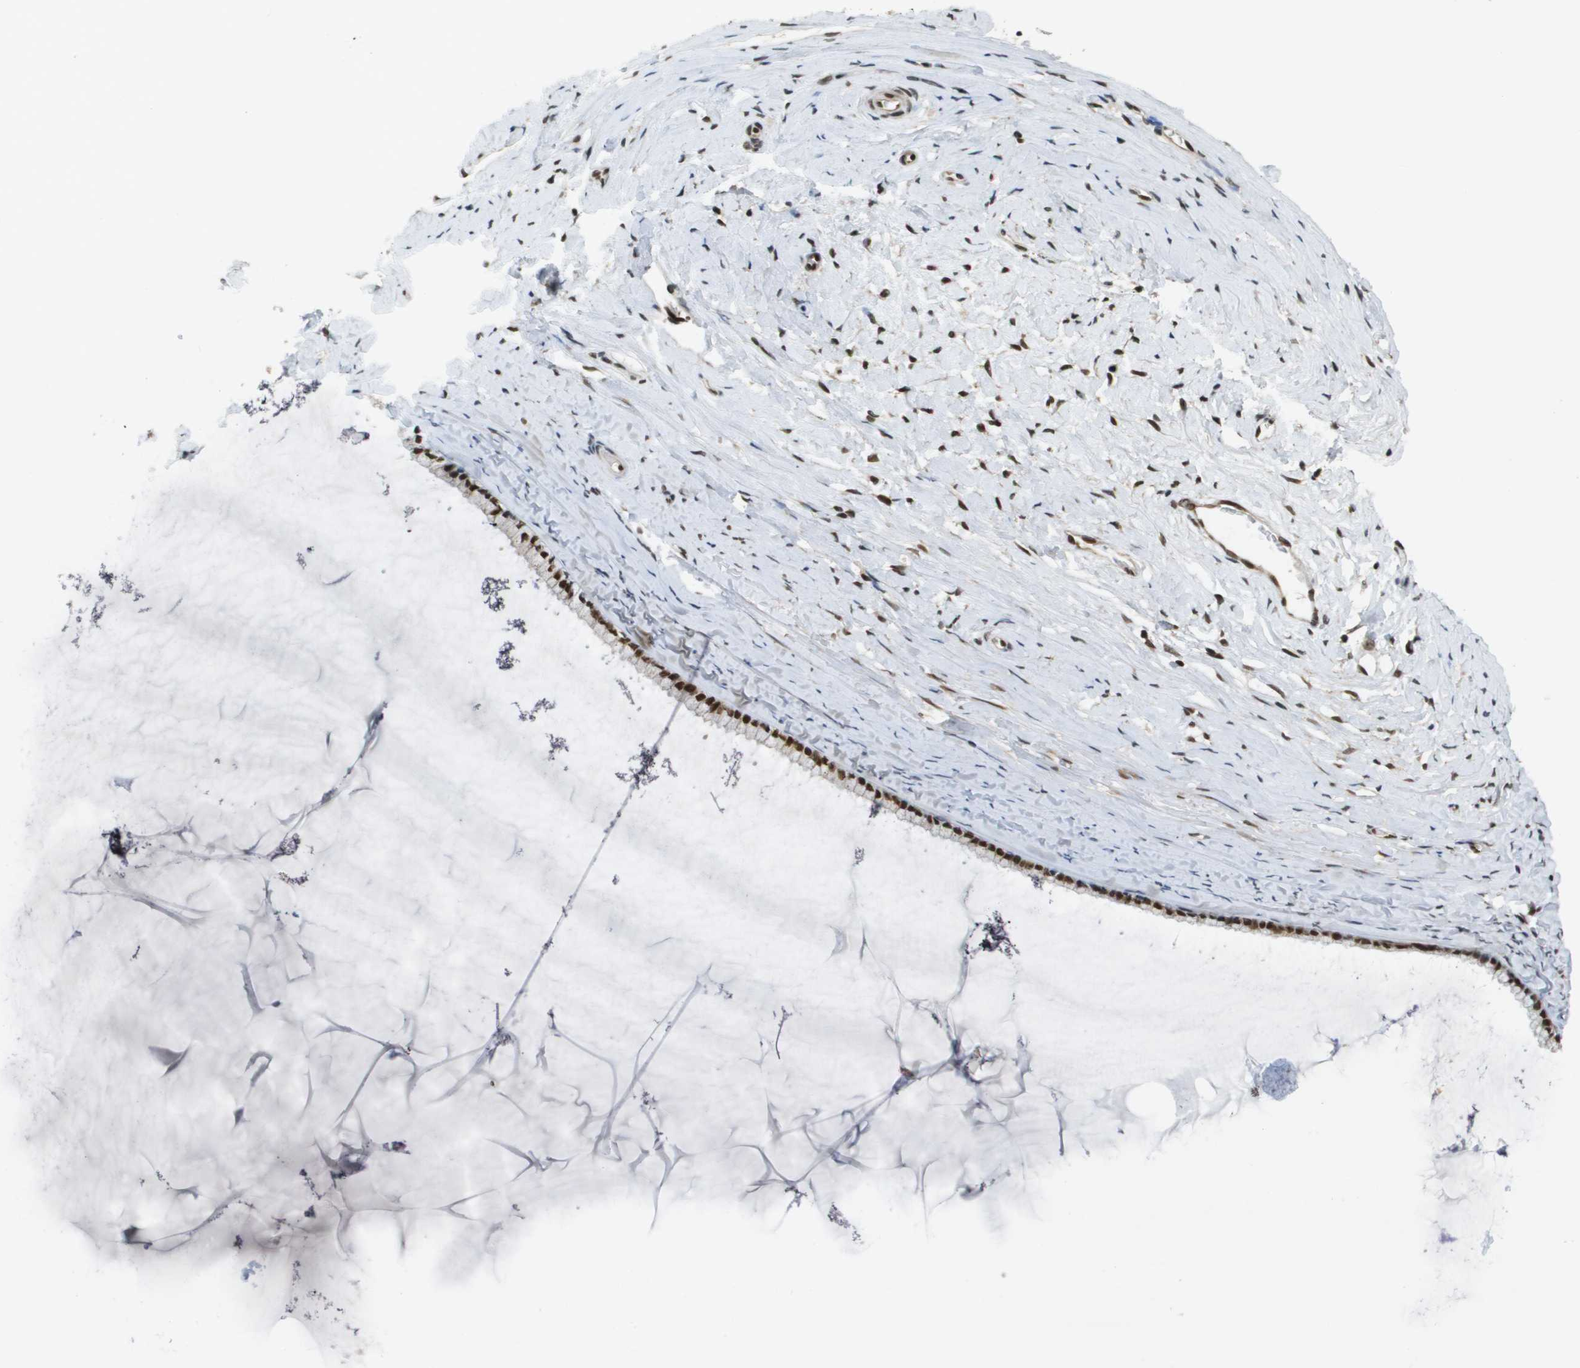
{"staining": {"intensity": "strong", "quantity": ">75%", "location": "nuclear"}, "tissue": "cervix", "cell_type": "Glandular cells", "image_type": "normal", "snomed": [{"axis": "morphology", "description": "Normal tissue, NOS"}, {"axis": "topography", "description": "Cervix"}], "caption": "The photomicrograph shows immunohistochemical staining of benign cervix. There is strong nuclear positivity is seen in approximately >75% of glandular cells. The protein is shown in brown color, while the nuclei are stained blue.", "gene": "RECQL4", "patient": {"sex": "female", "age": 39}}